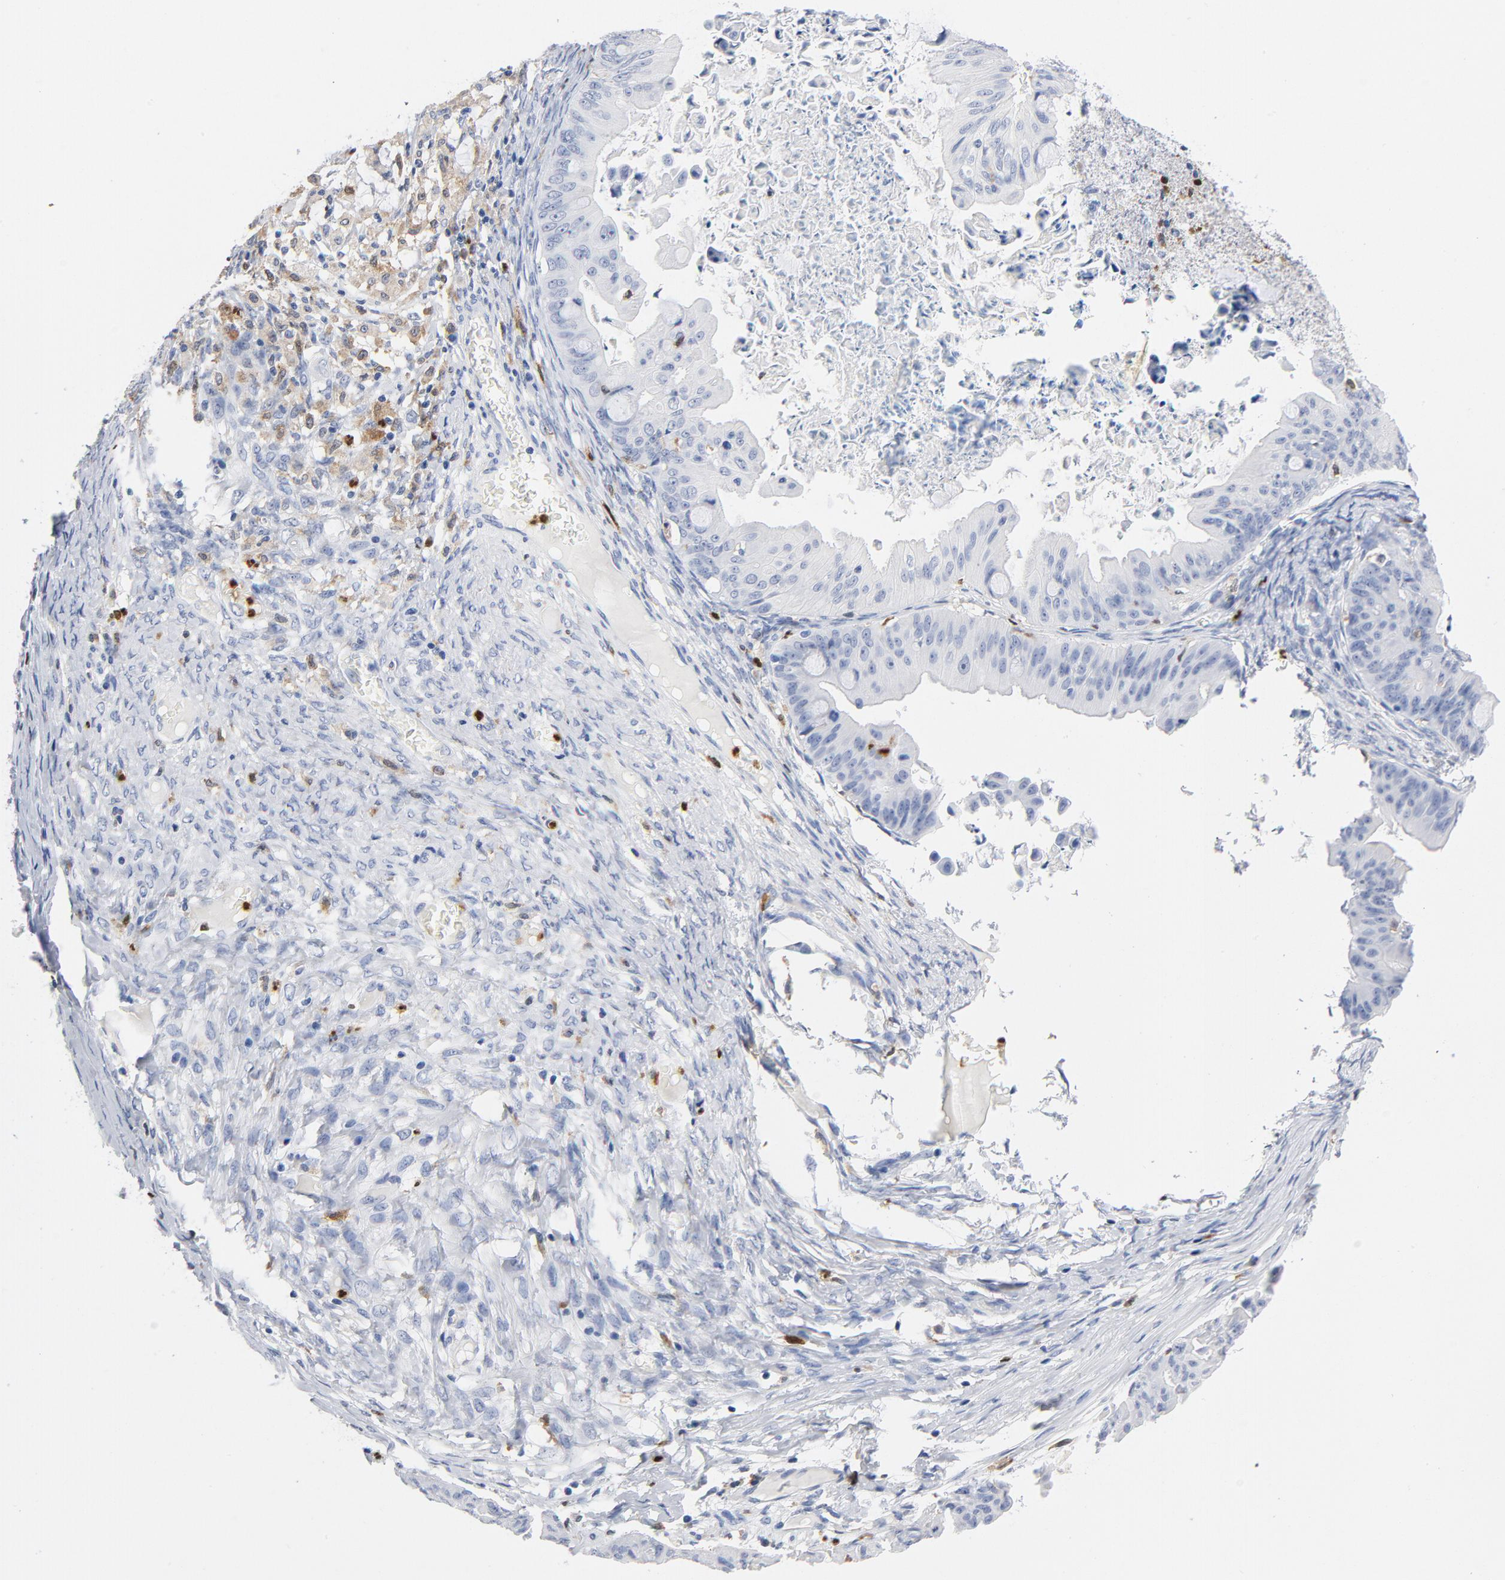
{"staining": {"intensity": "negative", "quantity": "none", "location": "none"}, "tissue": "ovarian cancer", "cell_type": "Tumor cells", "image_type": "cancer", "snomed": [{"axis": "morphology", "description": "Cystadenocarcinoma, mucinous, NOS"}, {"axis": "topography", "description": "Ovary"}], "caption": "An image of human ovarian cancer is negative for staining in tumor cells.", "gene": "NCF1", "patient": {"sex": "female", "age": 37}}